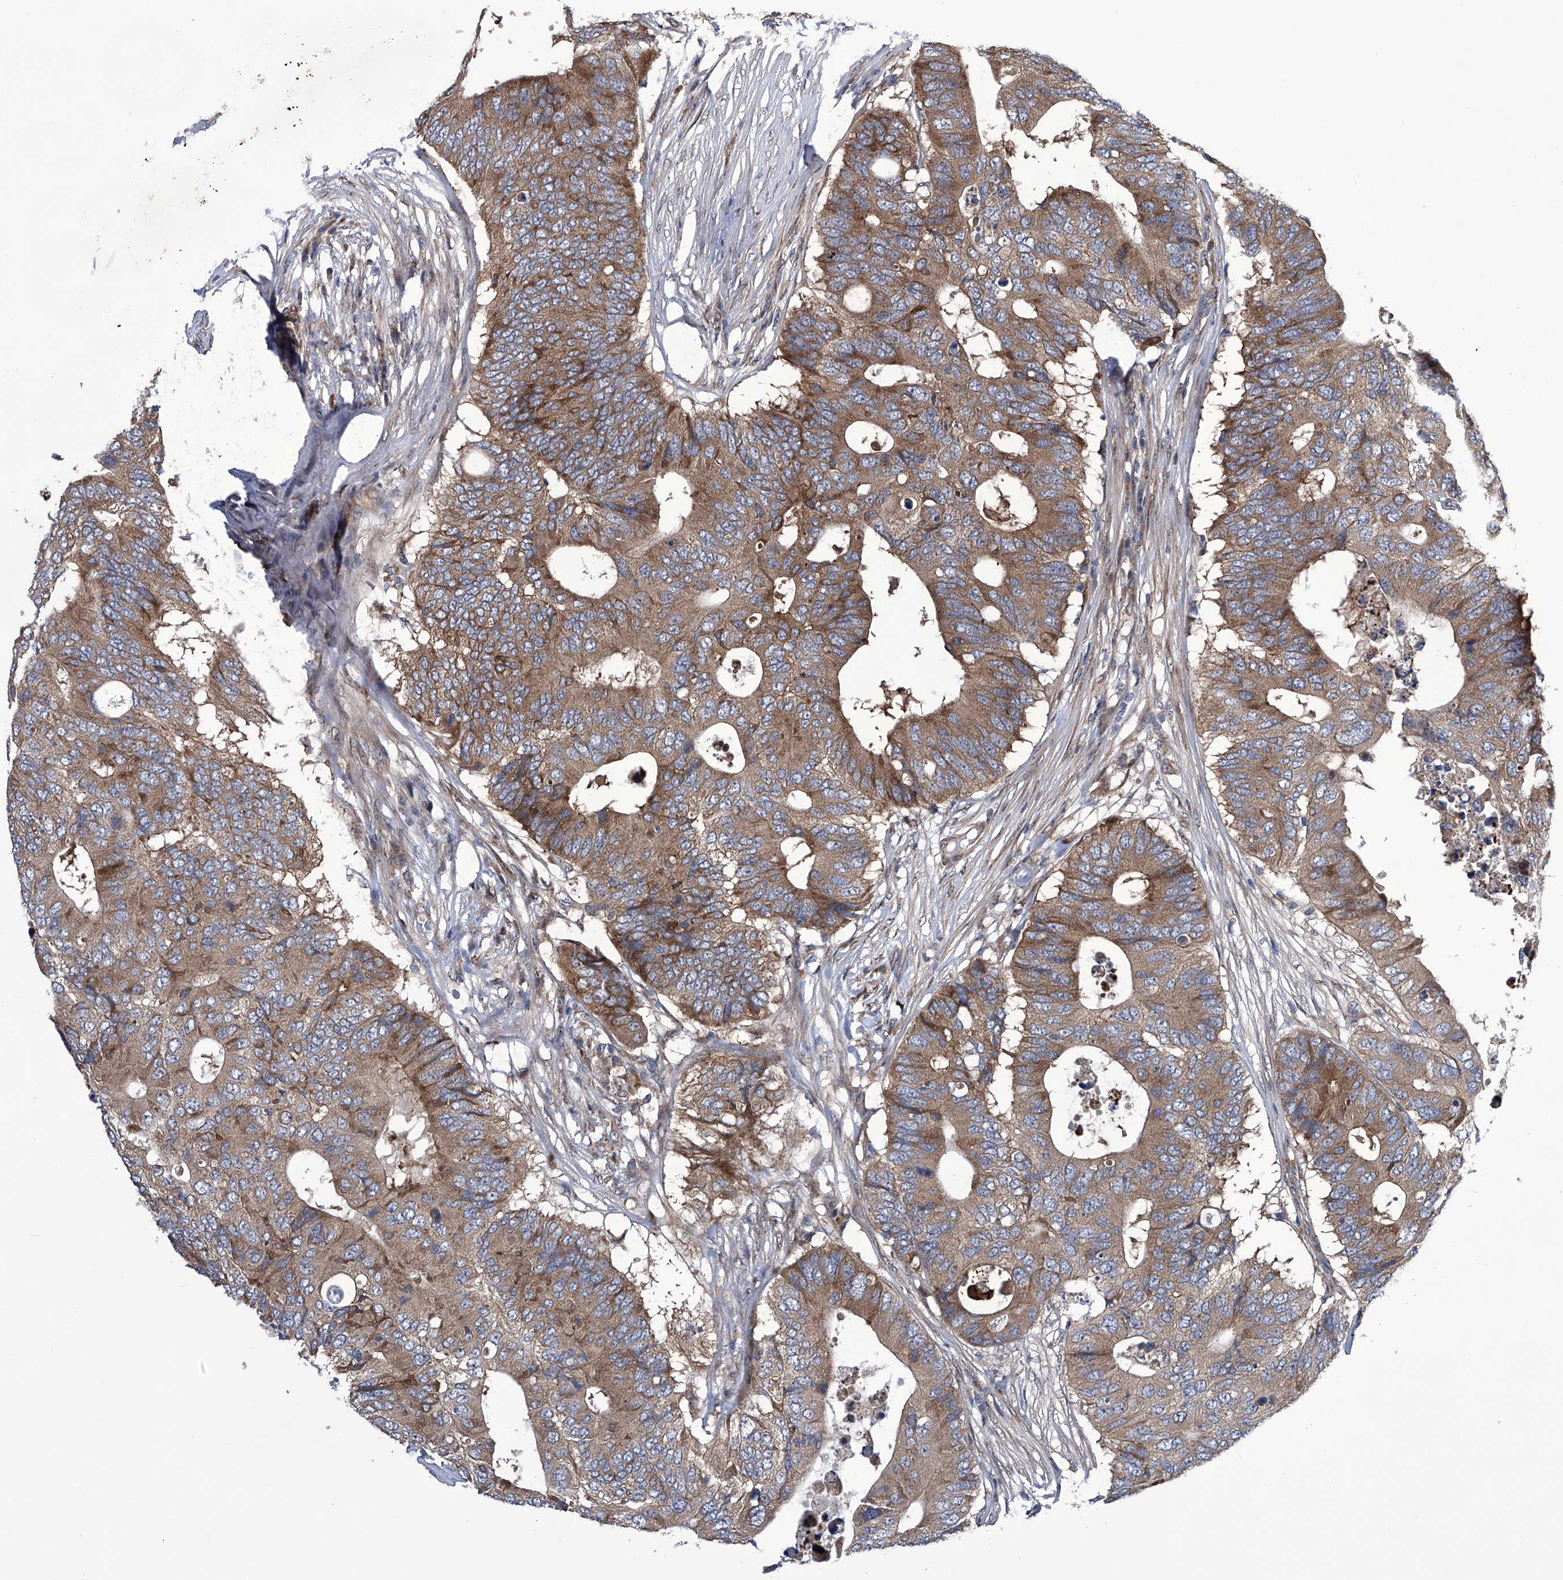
{"staining": {"intensity": "moderate", "quantity": ">75%", "location": "cytoplasmic/membranous"}, "tissue": "colorectal cancer", "cell_type": "Tumor cells", "image_type": "cancer", "snomed": [{"axis": "morphology", "description": "Adenocarcinoma, NOS"}, {"axis": "topography", "description": "Colon"}], "caption": "Colorectal cancer (adenocarcinoma) stained with a protein marker reveals moderate staining in tumor cells.", "gene": "KTI12", "patient": {"sex": "male", "age": 71}}